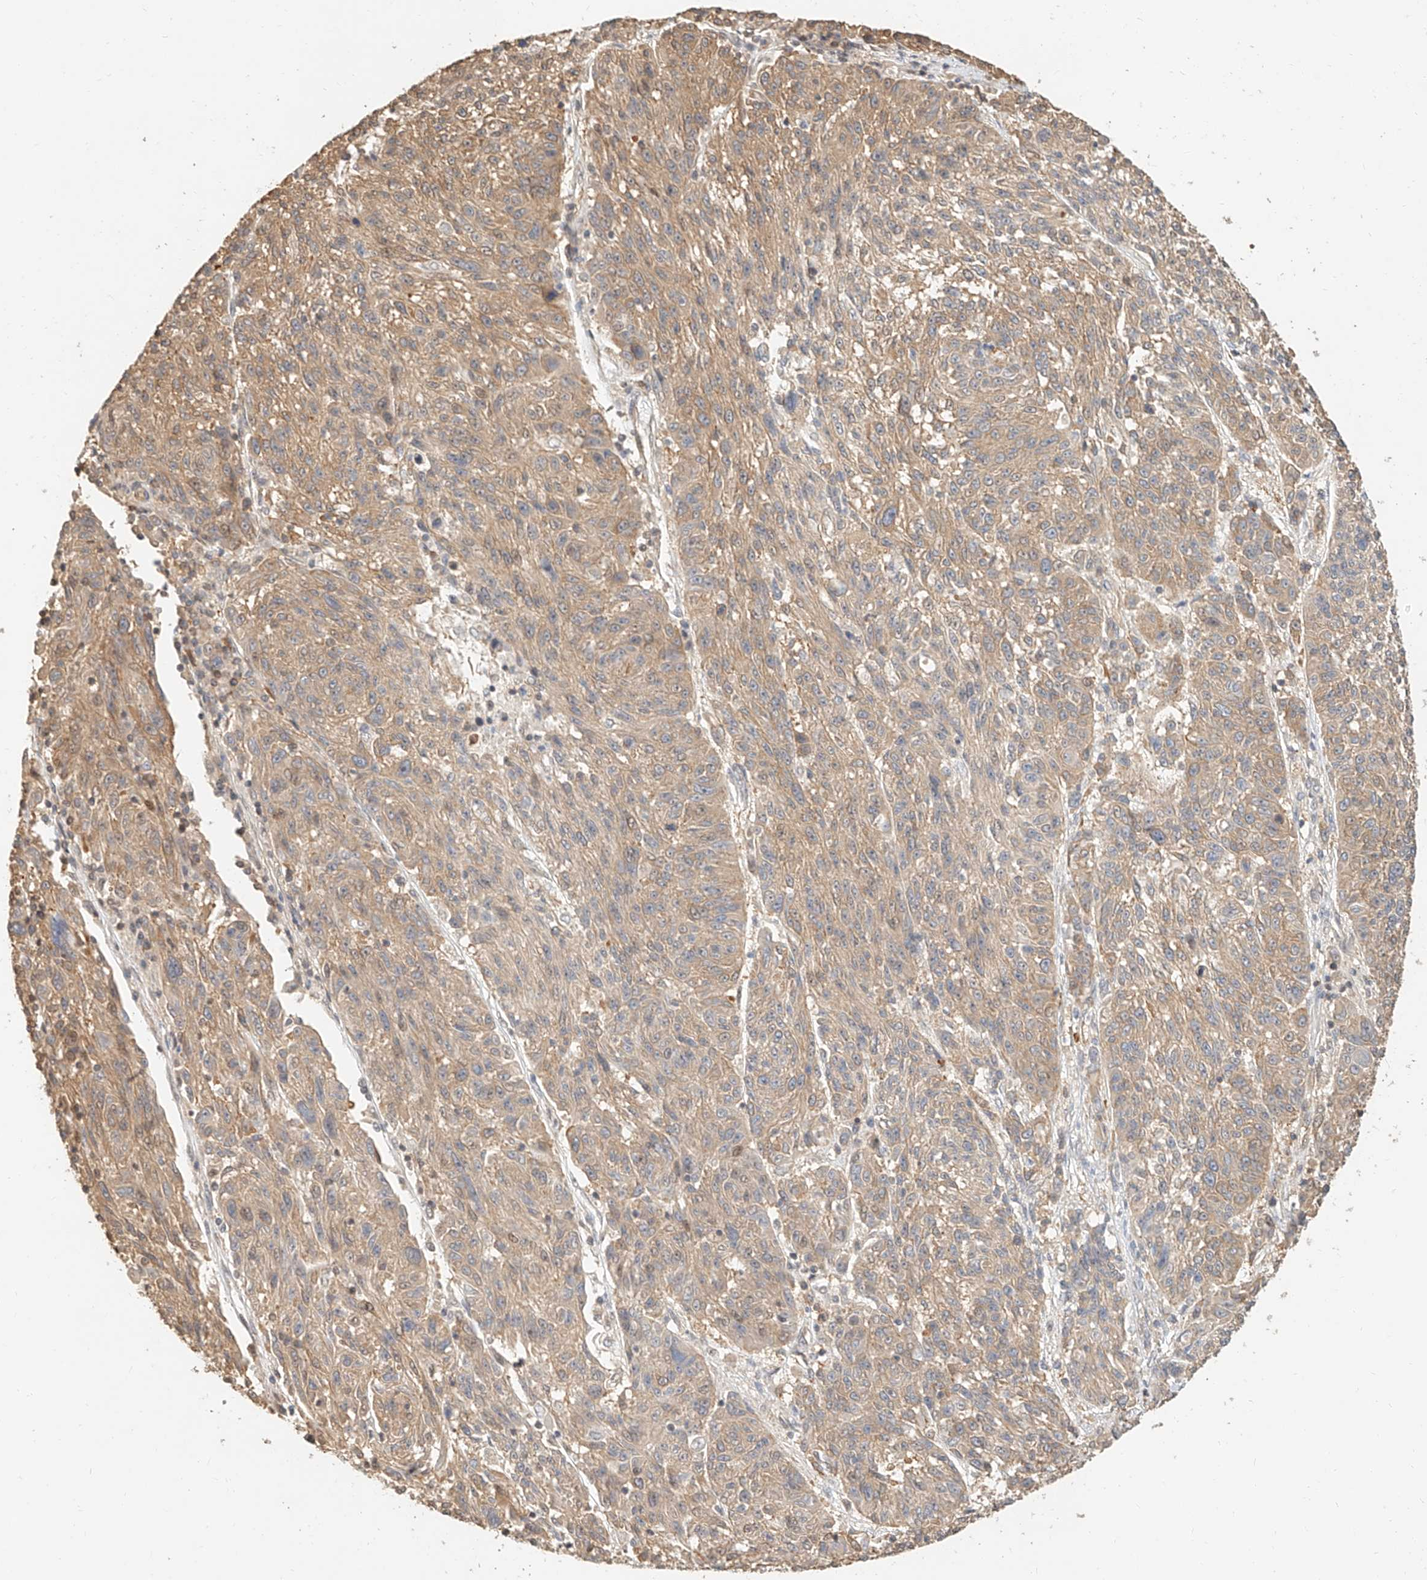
{"staining": {"intensity": "weak", "quantity": ">75%", "location": "cytoplasmic/membranous"}, "tissue": "melanoma", "cell_type": "Tumor cells", "image_type": "cancer", "snomed": [{"axis": "morphology", "description": "Malignant melanoma, NOS"}, {"axis": "topography", "description": "Skin"}], "caption": "Immunohistochemistry (IHC) (DAB (3,3'-diaminobenzidine)) staining of melanoma shows weak cytoplasmic/membranous protein positivity in about >75% of tumor cells. (Brightfield microscopy of DAB IHC at high magnification).", "gene": "NAP1L1", "patient": {"sex": "male", "age": 53}}